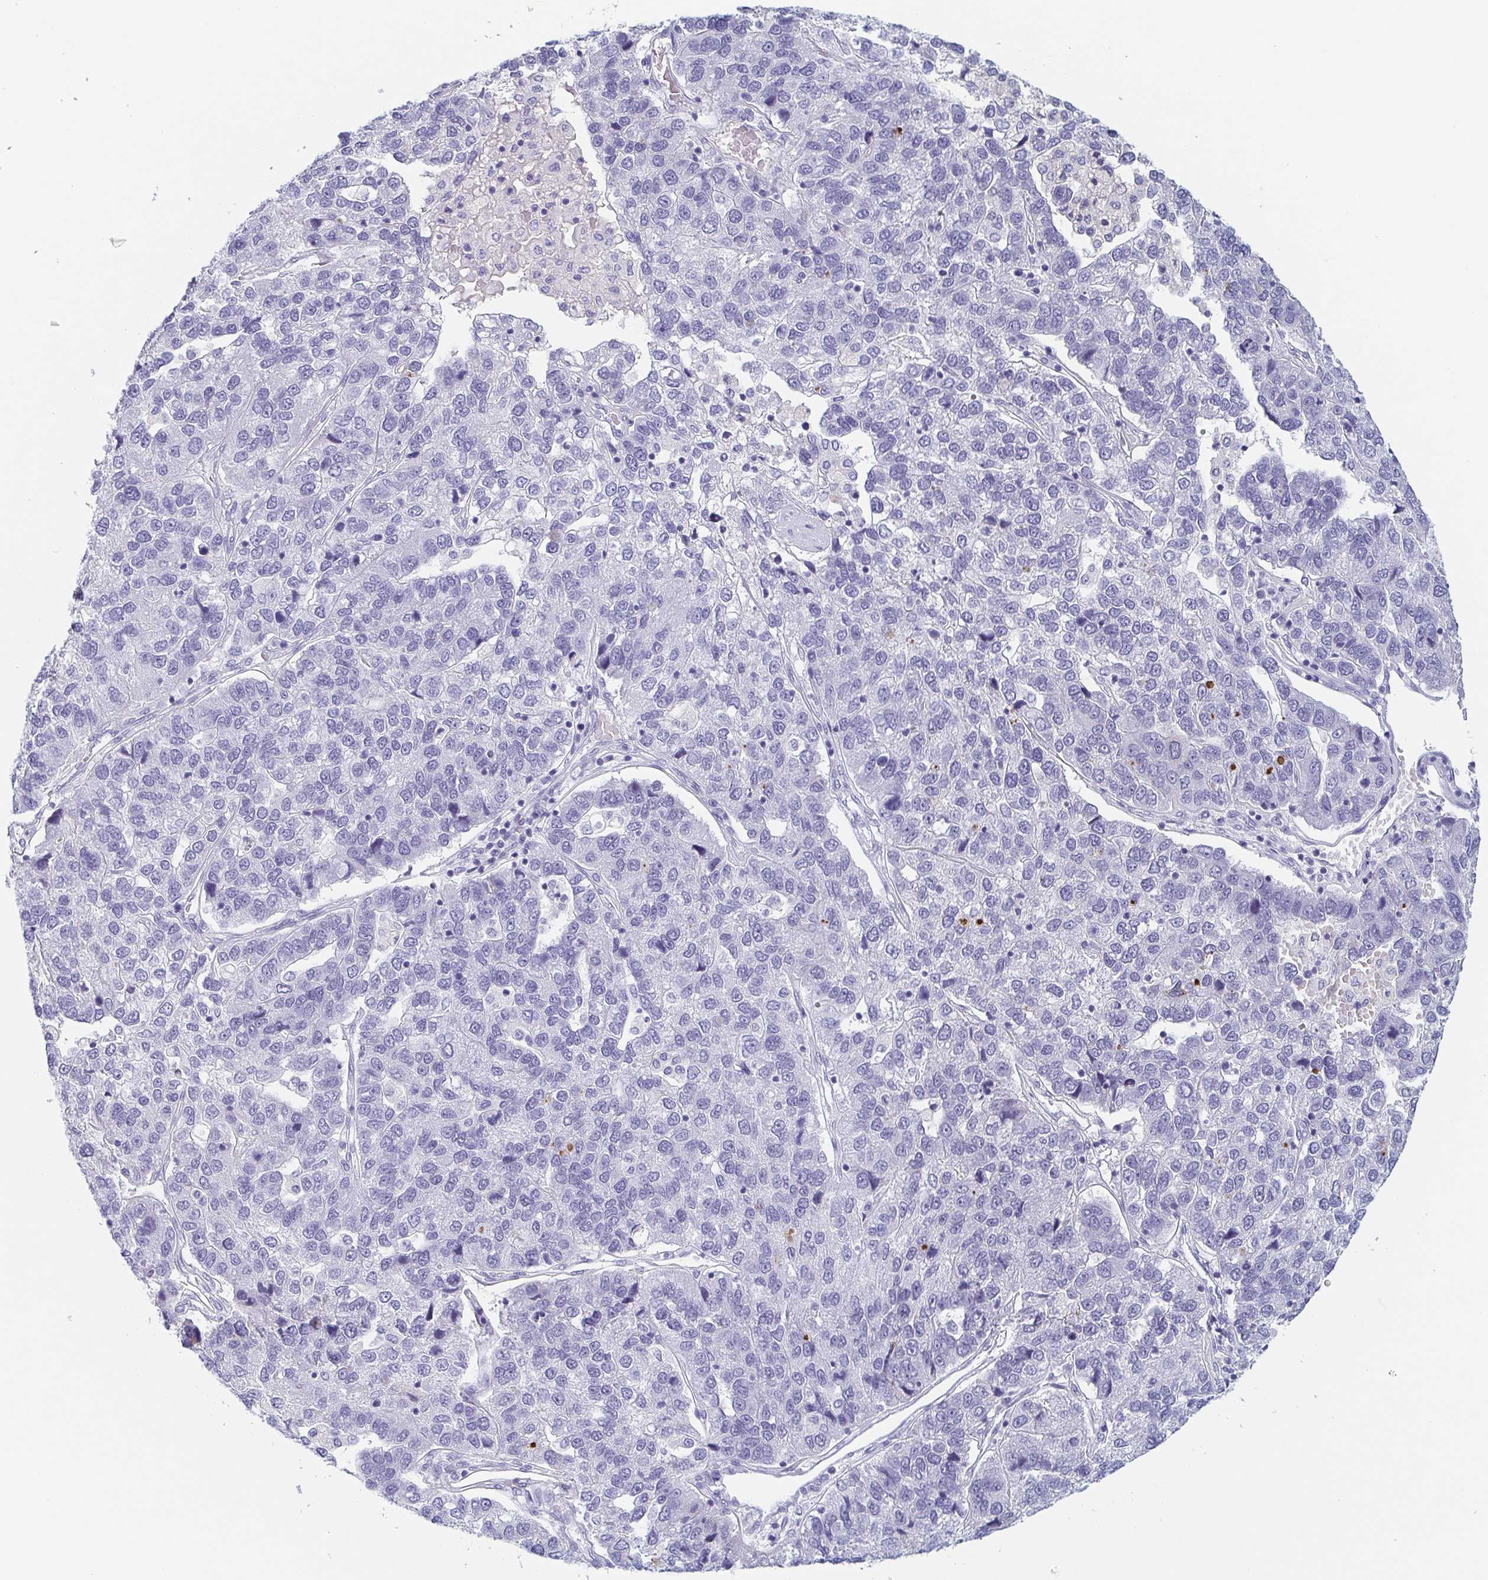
{"staining": {"intensity": "negative", "quantity": "none", "location": "none"}, "tissue": "pancreatic cancer", "cell_type": "Tumor cells", "image_type": "cancer", "snomed": [{"axis": "morphology", "description": "Adenocarcinoma, NOS"}, {"axis": "topography", "description": "Pancreas"}], "caption": "DAB immunohistochemical staining of human pancreatic cancer (adenocarcinoma) reveals no significant staining in tumor cells.", "gene": "ITLN1", "patient": {"sex": "female", "age": 61}}